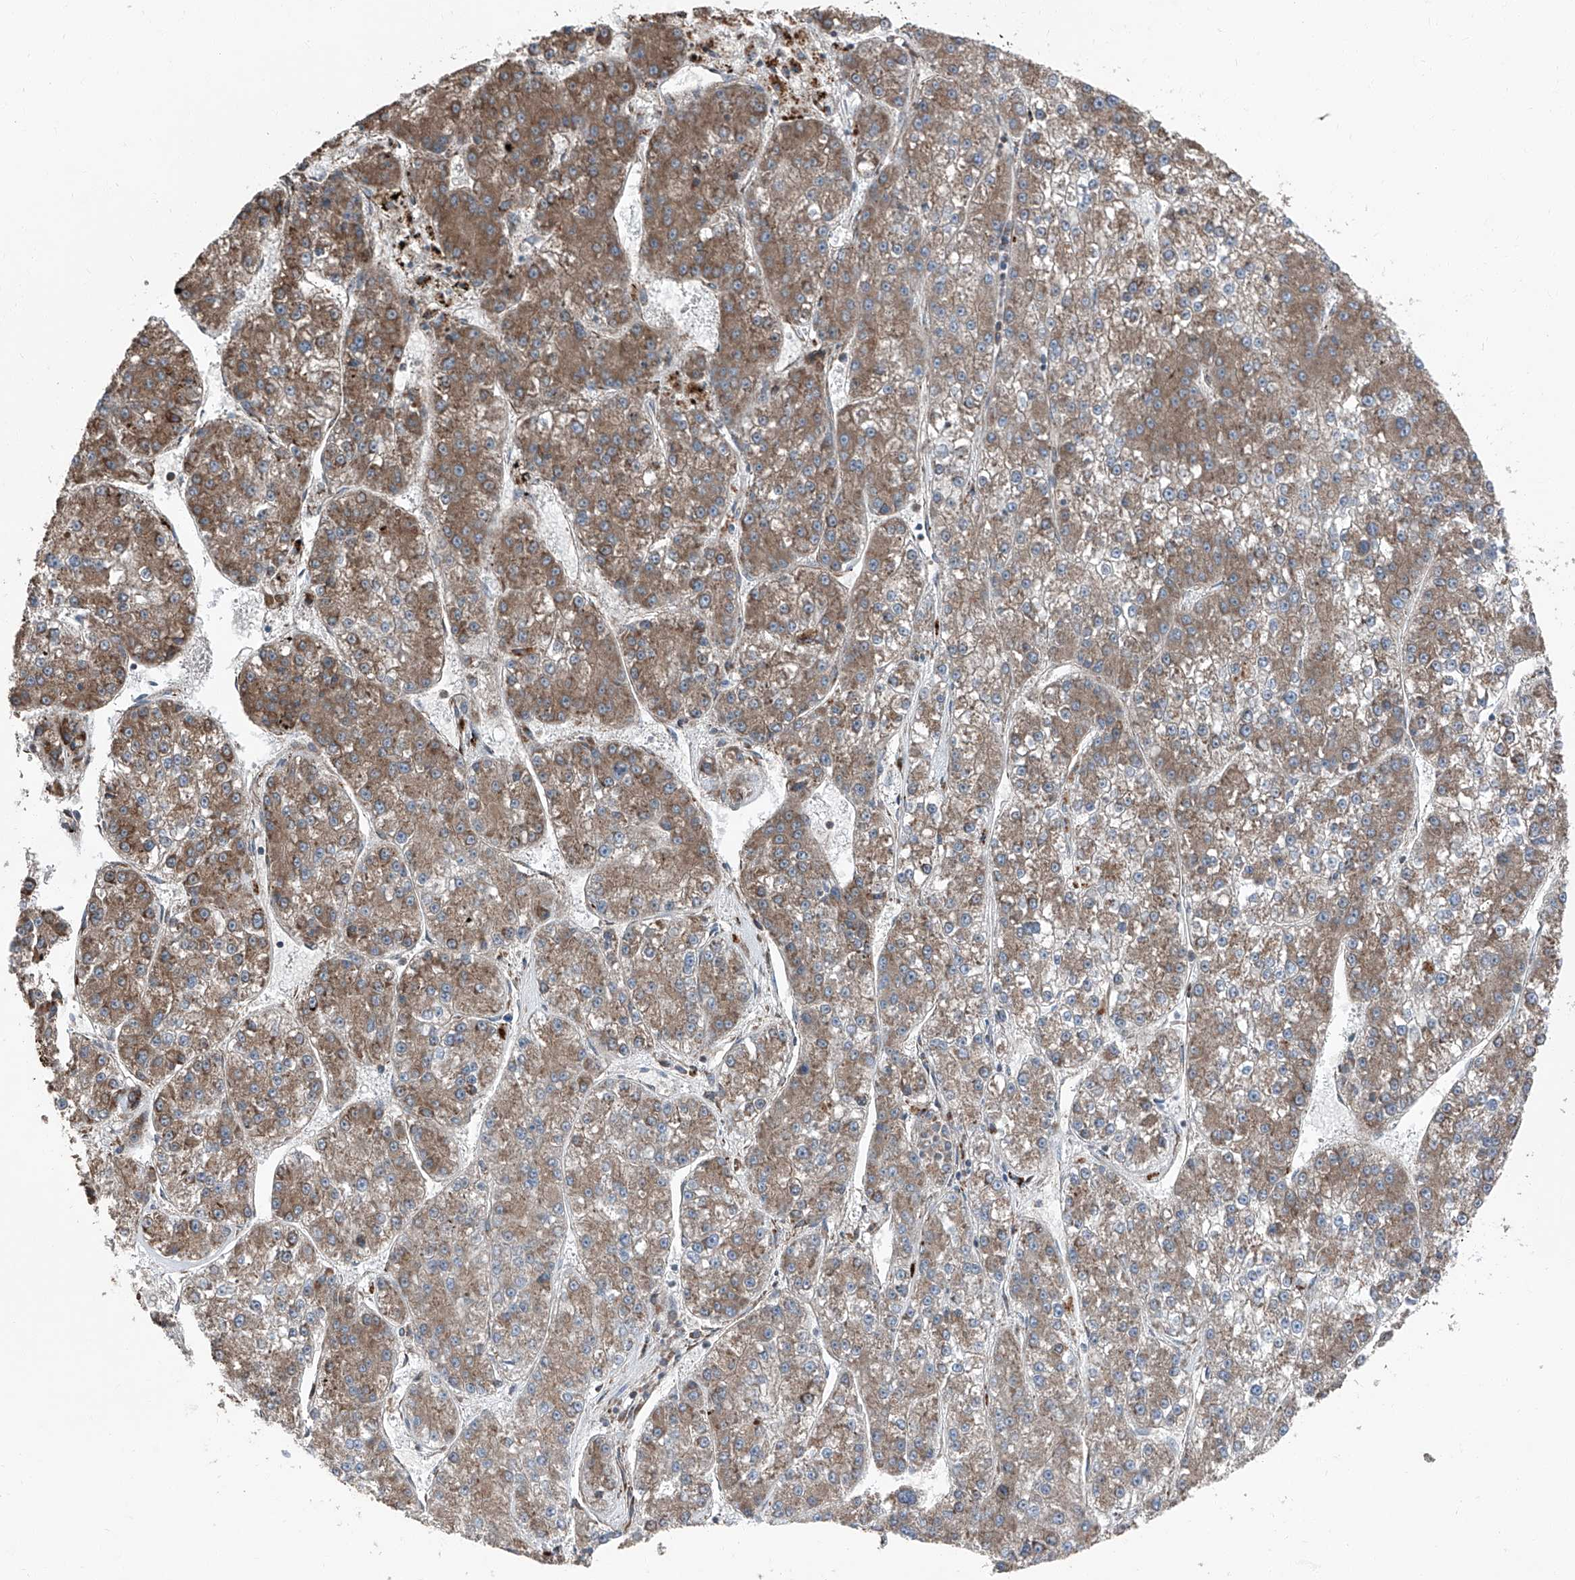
{"staining": {"intensity": "moderate", "quantity": ">75%", "location": "cytoplasmic/membranous"}, "tissue": "liver cancer", "cell_type": "Tumor cells", "image_type": "cancer", "snomed": [{"axis": "morphology", "description": "Carcinoma, Hepatocellular, NOS"}, {"axis": "topography", "description": "Liver"}], "caption": "Tumor cells reveal moderate cytoplasmic/membranous expression in about >75% of cells in liver hepatocellular carcinoma.", "gene": "LIMK1", "patient": {"sex": "female", "age": 73}}